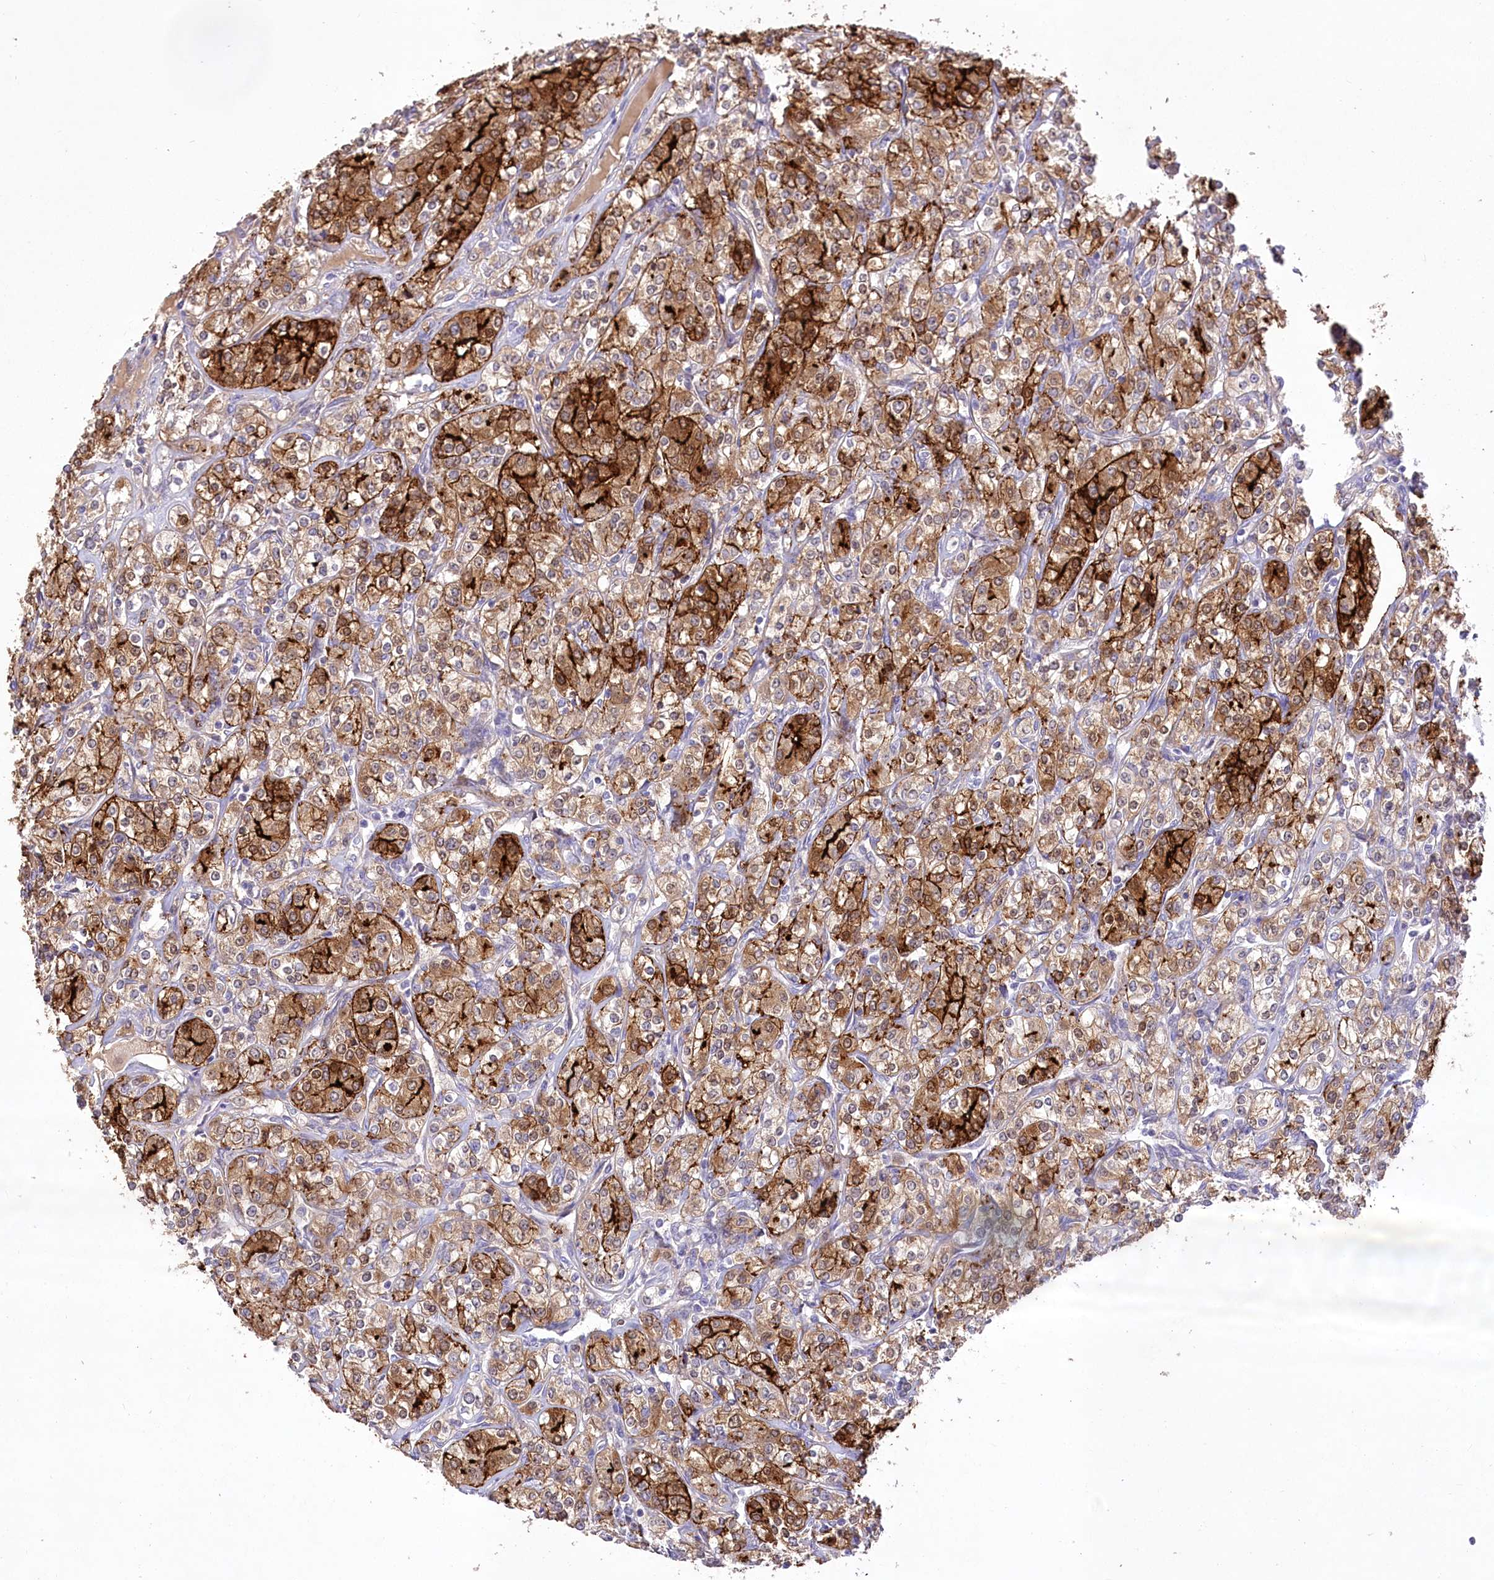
{"staining": {"intensity": "strong", "quantity": ">75%", "location": "cytoplasmic/membranous"}, "tissue": "renal cancer", "cell_type": "Tumor cells", "image_type": "cancer", "snomed": [{"axis": "morphology", "description": "Adenocarcinoma, NOS"}, {"axis": "topography", "description": "Kidney"}], "caption": "Protein staining by IHC demonstrates strong cytoplasmic/membranous expression in approximately >75% of tumor cells in renal cancer (adenocarcinoma).", "gene": "PBLD", "patient": {"sex": "male", "age": 77}}